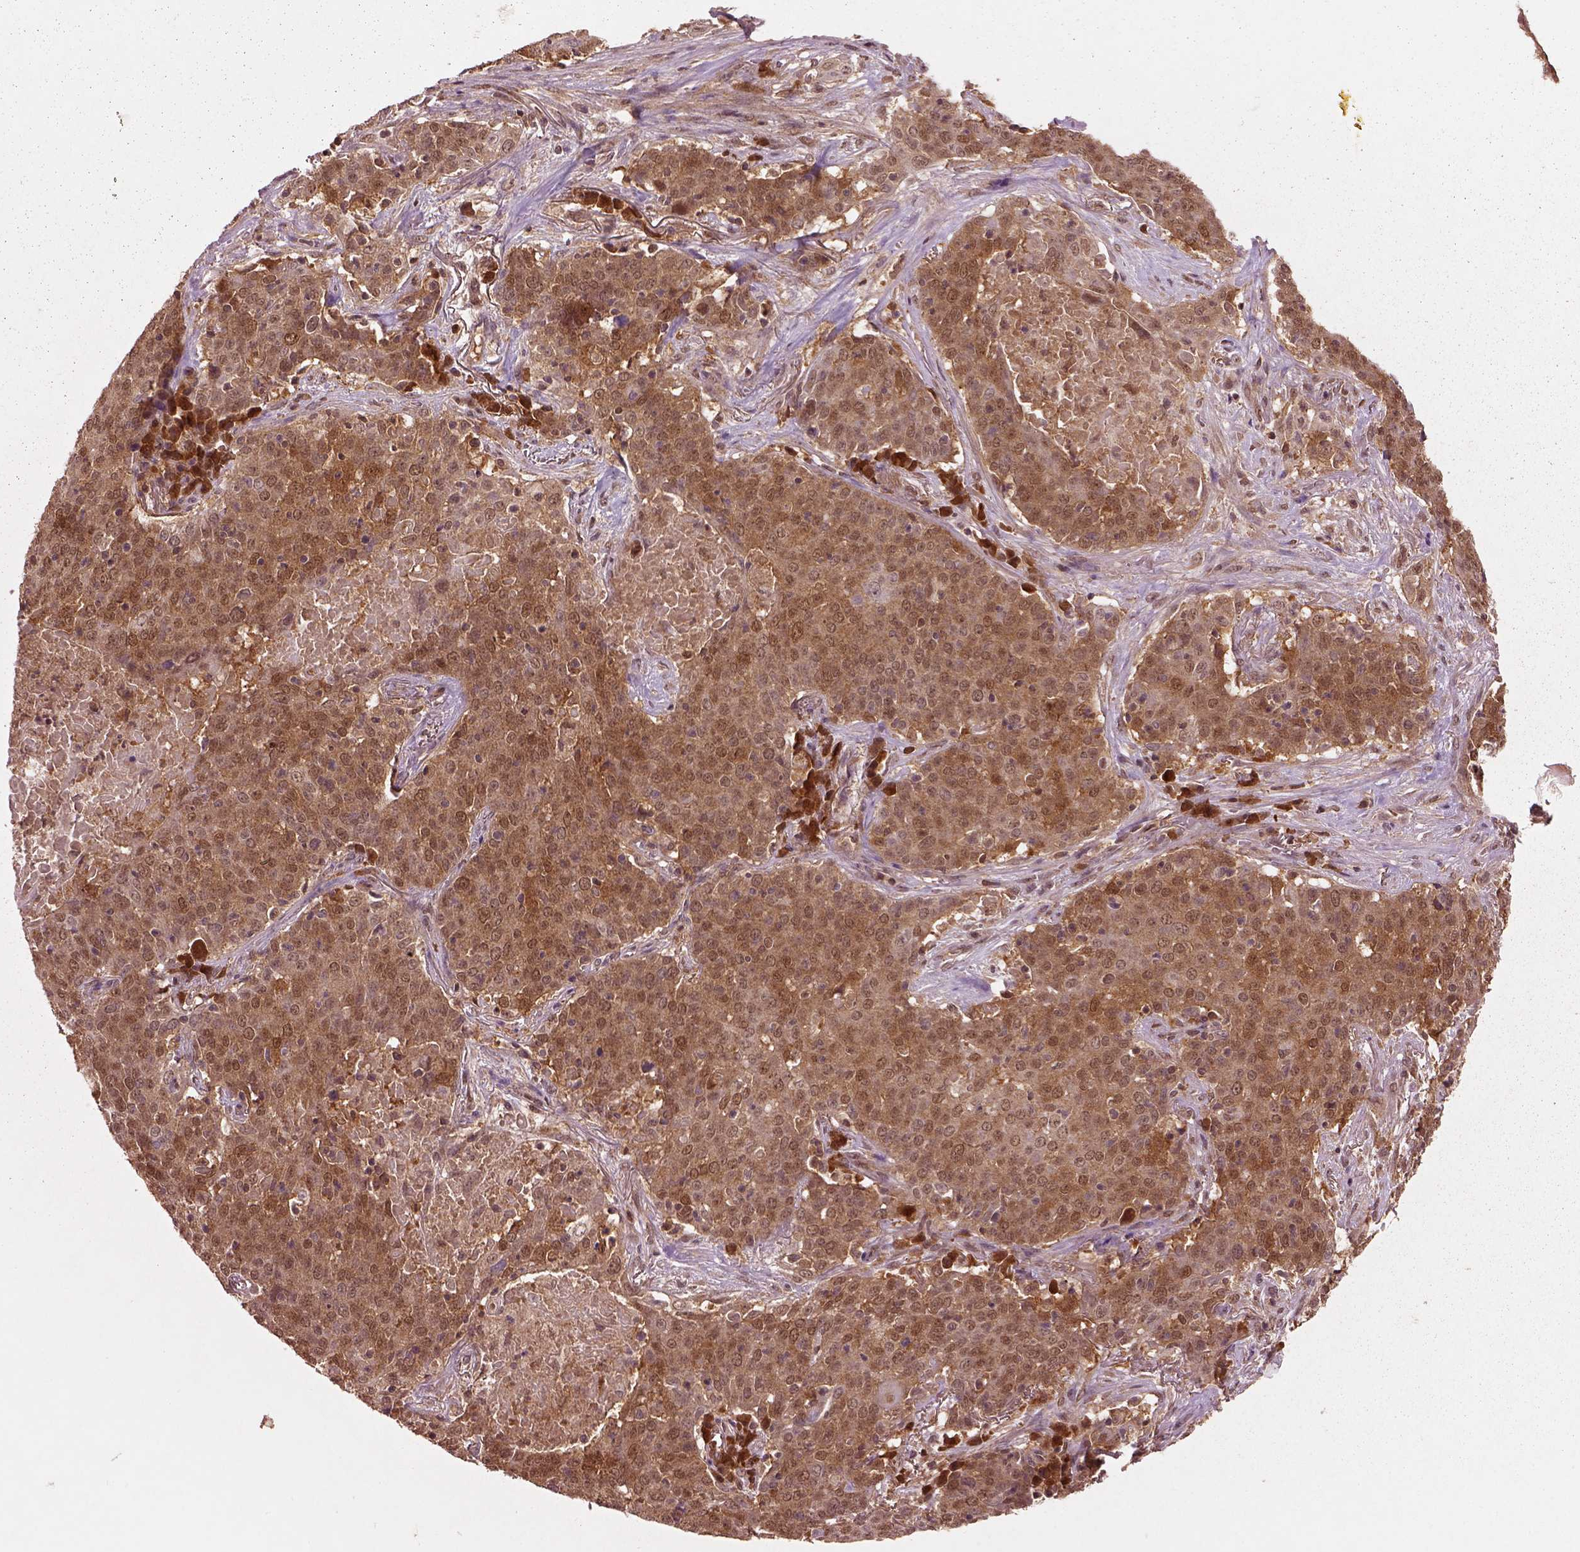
{"staining": {"intensity": "moderate", "quantity": ">75%", "location": "cytoplasmic/membranous,nuclear"}, "tissue": "lung cancer", "cell_type": "Tumor cells", "image_type": "cancer", "snomed": [{"axis": "morphology", "description": "Squamous cell carcinoma, NOS"}, {"axis": "topography", "description": "Lung"}], "caption": "Immunohistochemistry histopathology image of neoplastic tissue: human lung squamous cell carcinoma stained using immunohistochemistry (IHC) demonstrates medium levels of moderate protein expression localized specifically in the cytoplasmic/membranous and nuclear of tumor cells, appearing as a cytoplasmic/membranous and nuclear brown color.", "gene": "MDP1", "patient": {"sex": "male", "age": 82}}